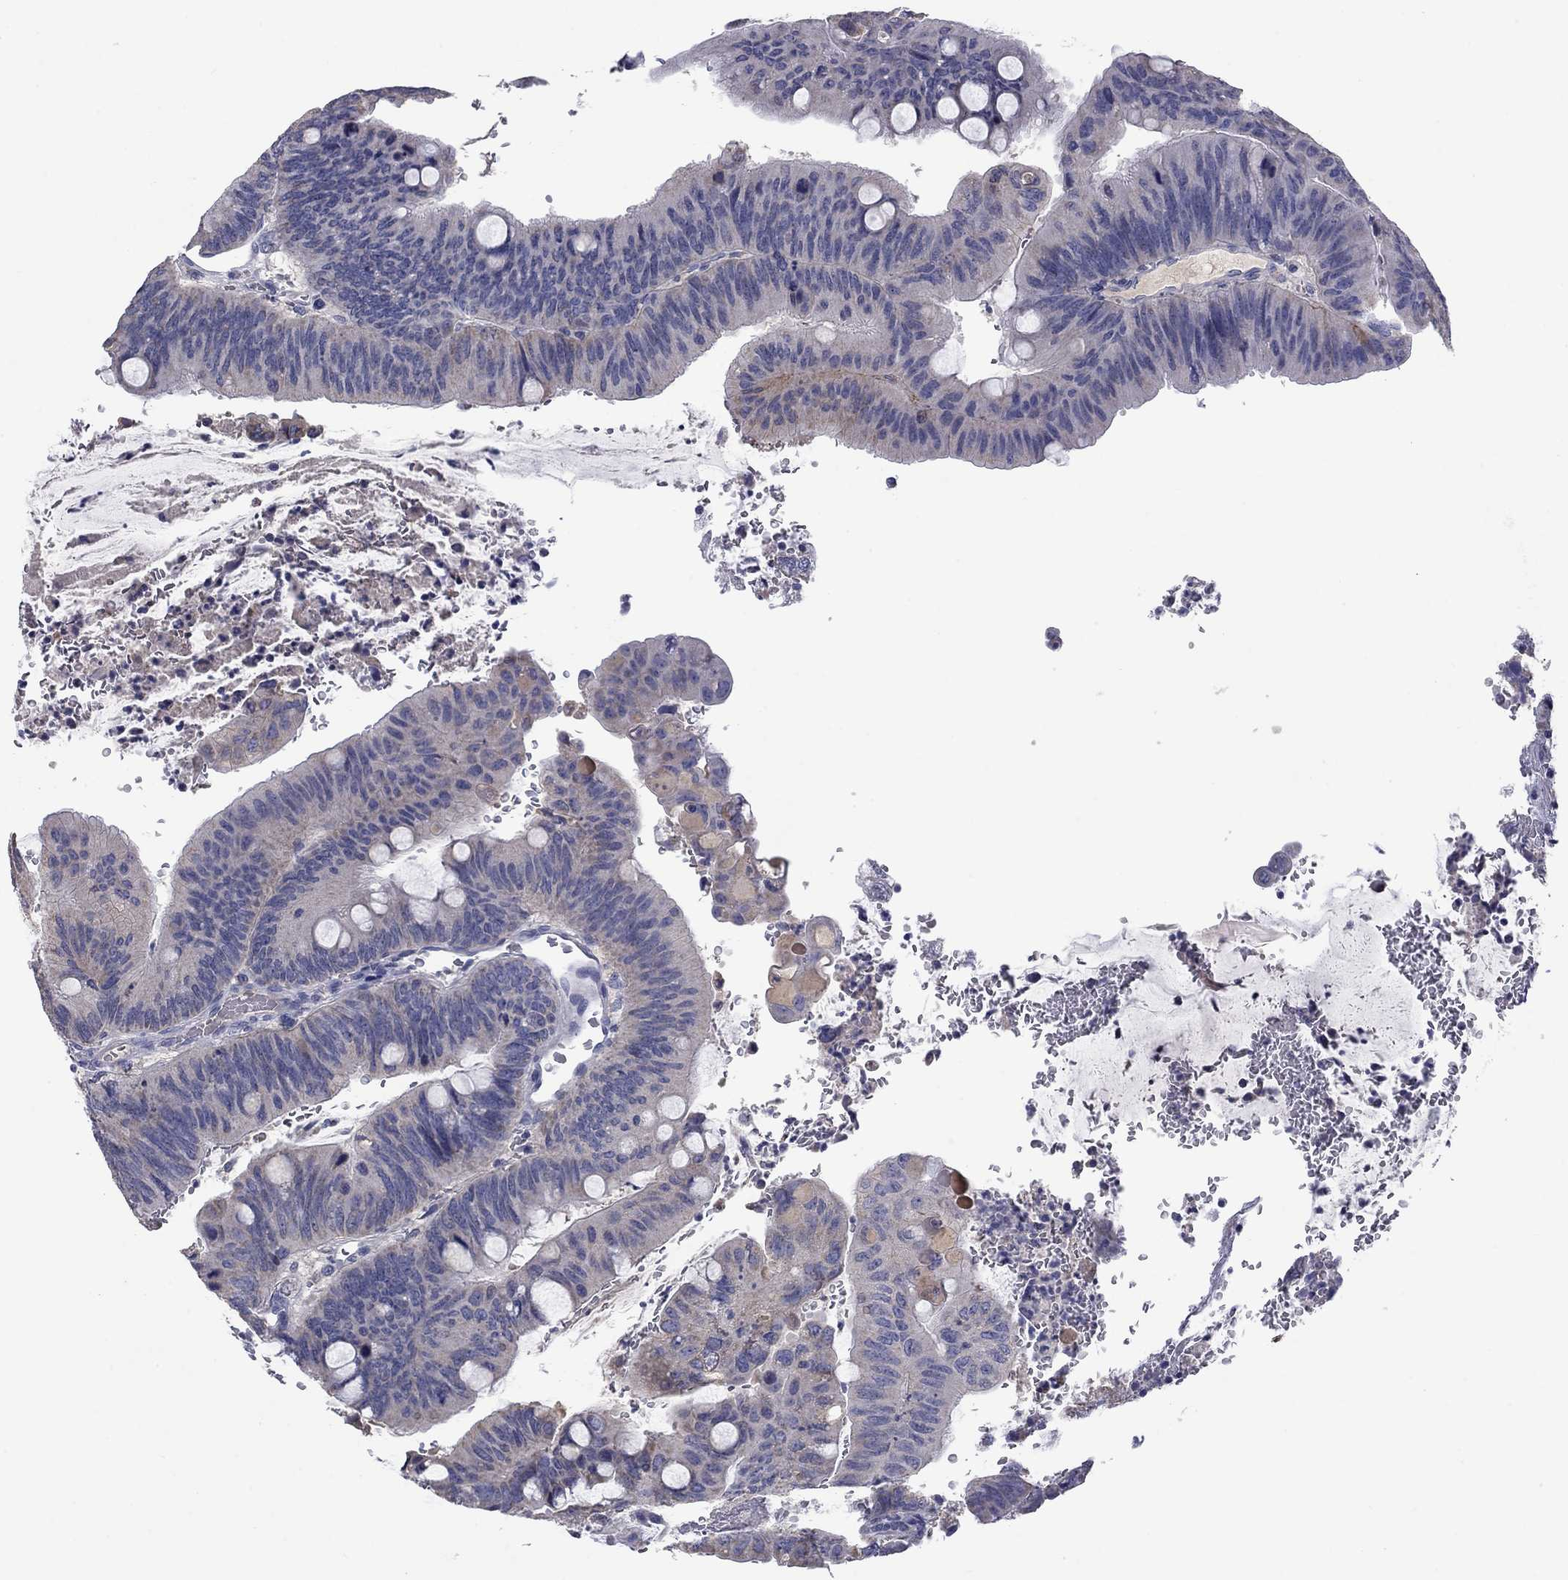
{"staining": {"intensity": "negative", "quantity": "none", "location": "none"}, "tissue": "colorectal cancer", "cell_type": "Tumor cells", "image_type": "cancer", "snomed": [{"axis": "morphology", "description": "Normal tissue, NOS"}, {"axis": "morphology", "description": "Adenocarcinoma, NOS"}, {"axis": "topography", "description": "Rectum"}], "caption": "The histopathology image demonstrates no staining of tumor cells in colorectal cancer. (DAB IHC with hematoxylin counter stain).", "gene": "FRK", "patient": {"sex": "male", "age": 92}}